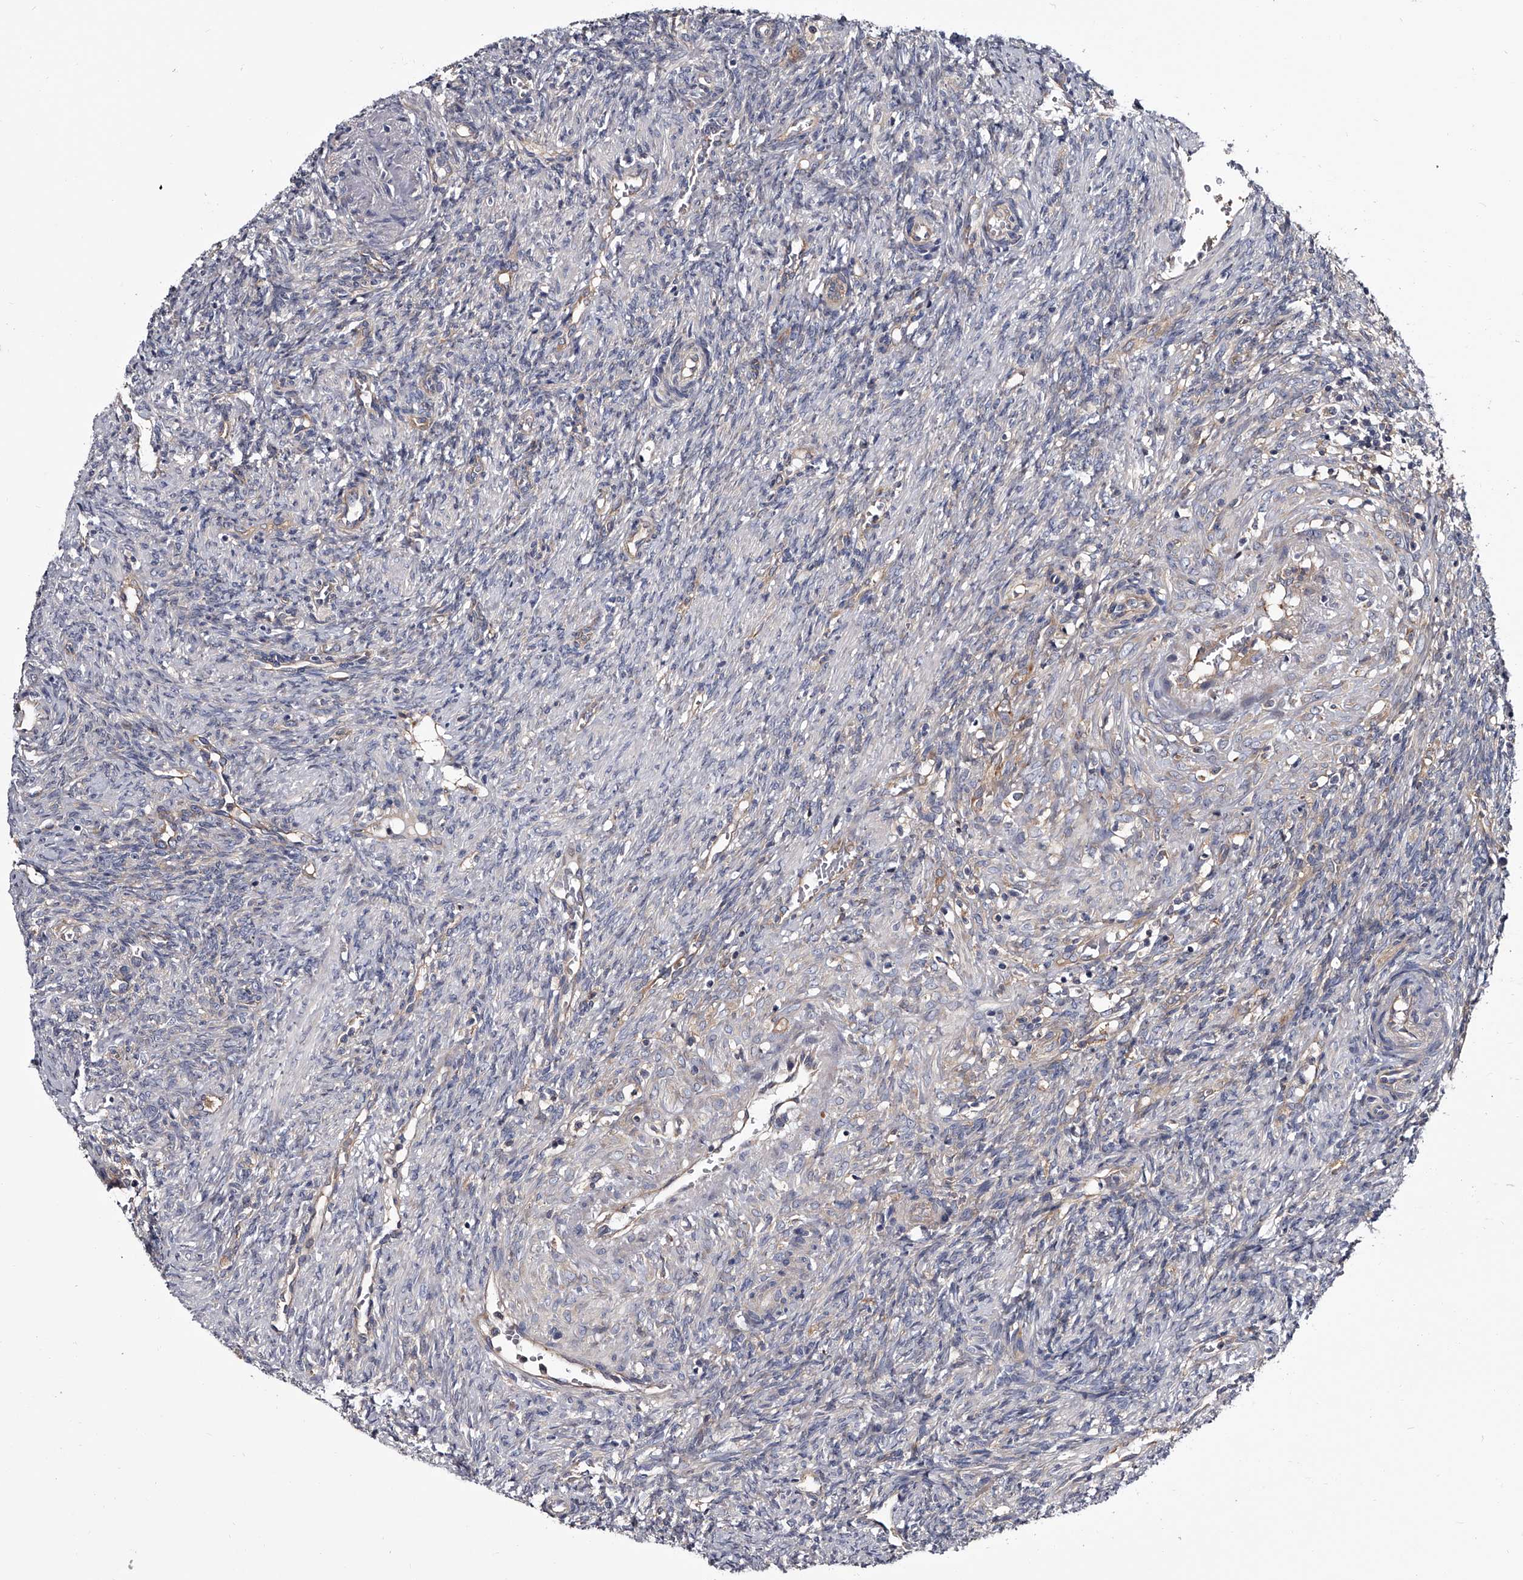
{"staining": {"intensity": "negative", "quantity": "none", "location": "none"}, "tissue": "ovary", "cell_type": "Ovarian stroma cells", "image_type": "normal", "snomed": [{"axis": "morphology", "description": "Normal tissue, NOS"}, {"axis": "topography", "description": "Ovary"}], "caption": "IHC of normal ovary displays no staining in ovarian stroma cells.", "gene": "GAPVD1", "patient": {"sex": "female", "age": 41}}